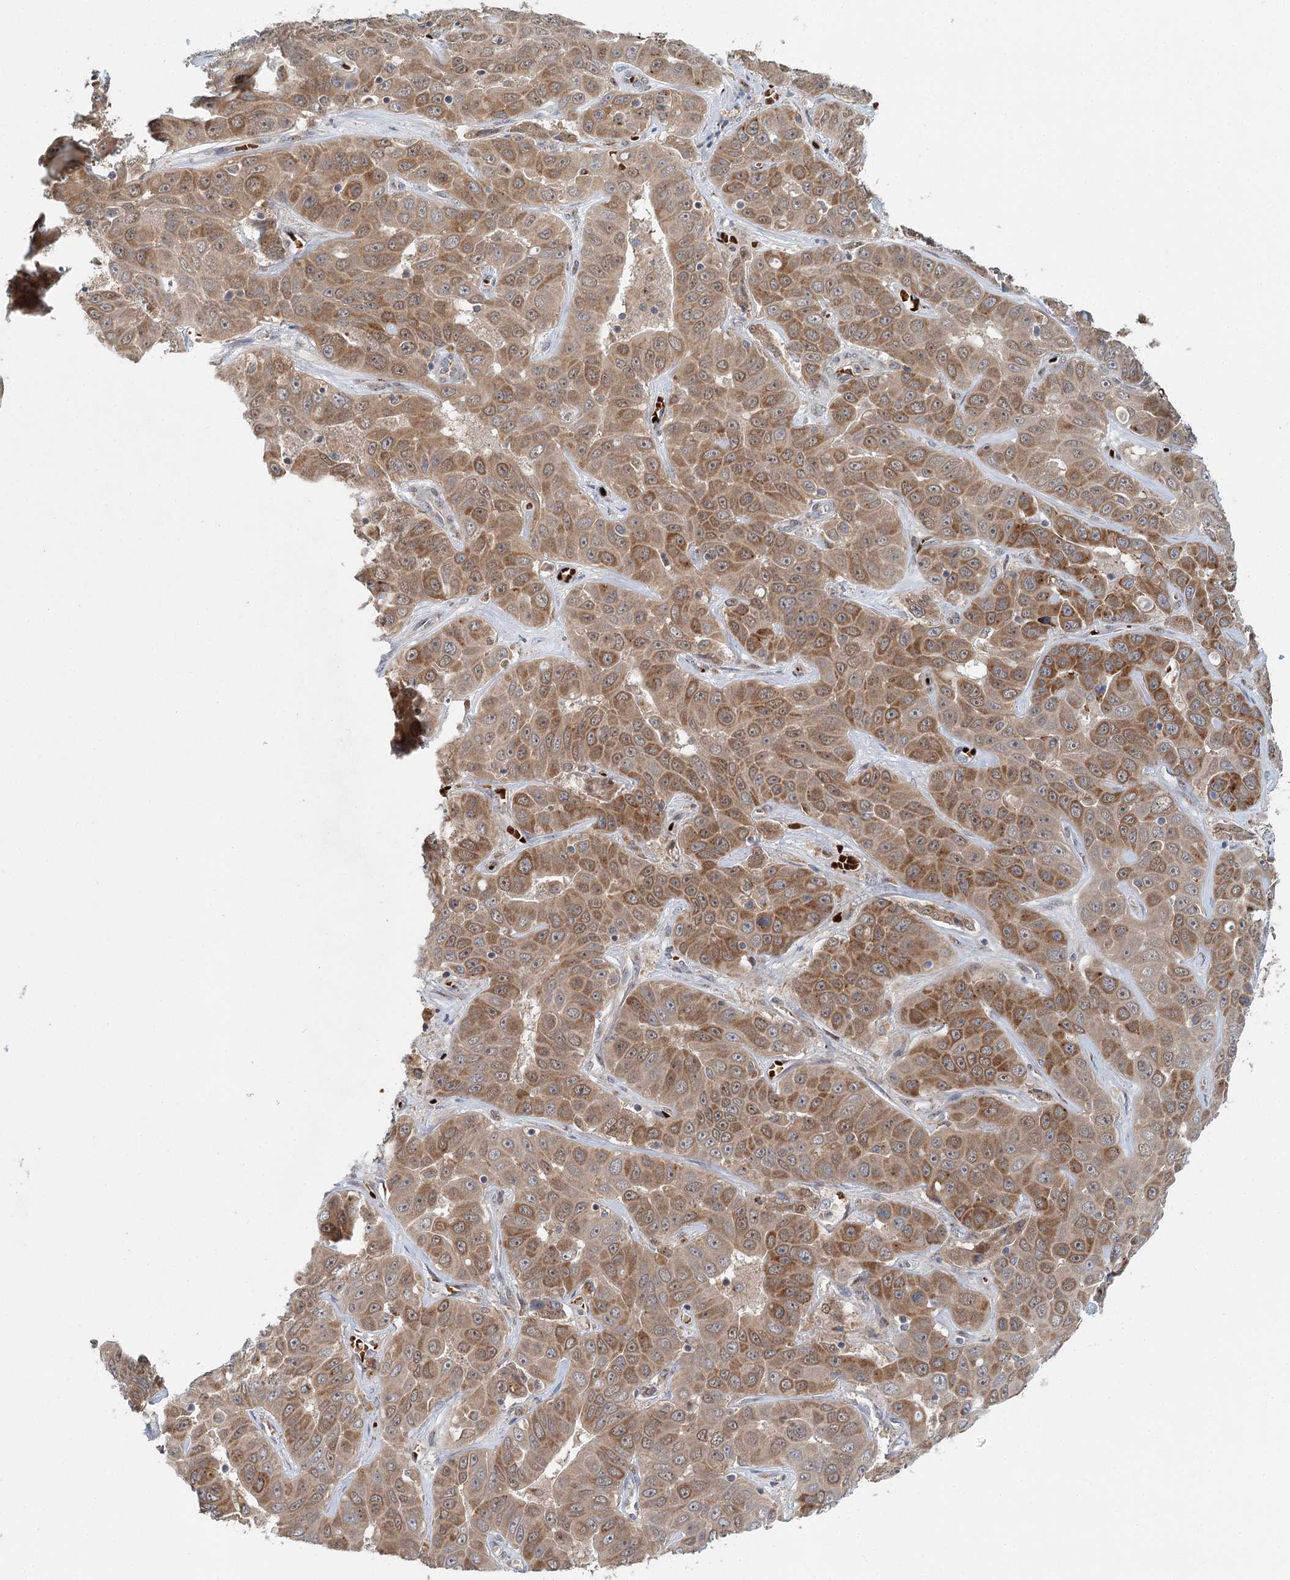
{"staining": {"intensity": "moderate", "quantity": ">75%", "location": "cytoplasmic/membranous"}, "tissue": "liver cancer", "cell_type": "Tumor cells", "image_type": "cancer", "snomed": [{"axis": "morphology", "description": "Cholangiocarcinoma"}, {"axis": "topography", "description": "Liver"}], "caption": "Immunohistochemistry (IHC) (DAB (3,3'-diaminobenzidine)) staining of liver cancer reveals moderate cytoplasmic/membranous protein staining in approximately >75% of tumor cells. (Brightfield microscopy of DAB IHC at high magnification).", "gene": "ADK", "patient": {"sex": "female", "age": 52}}